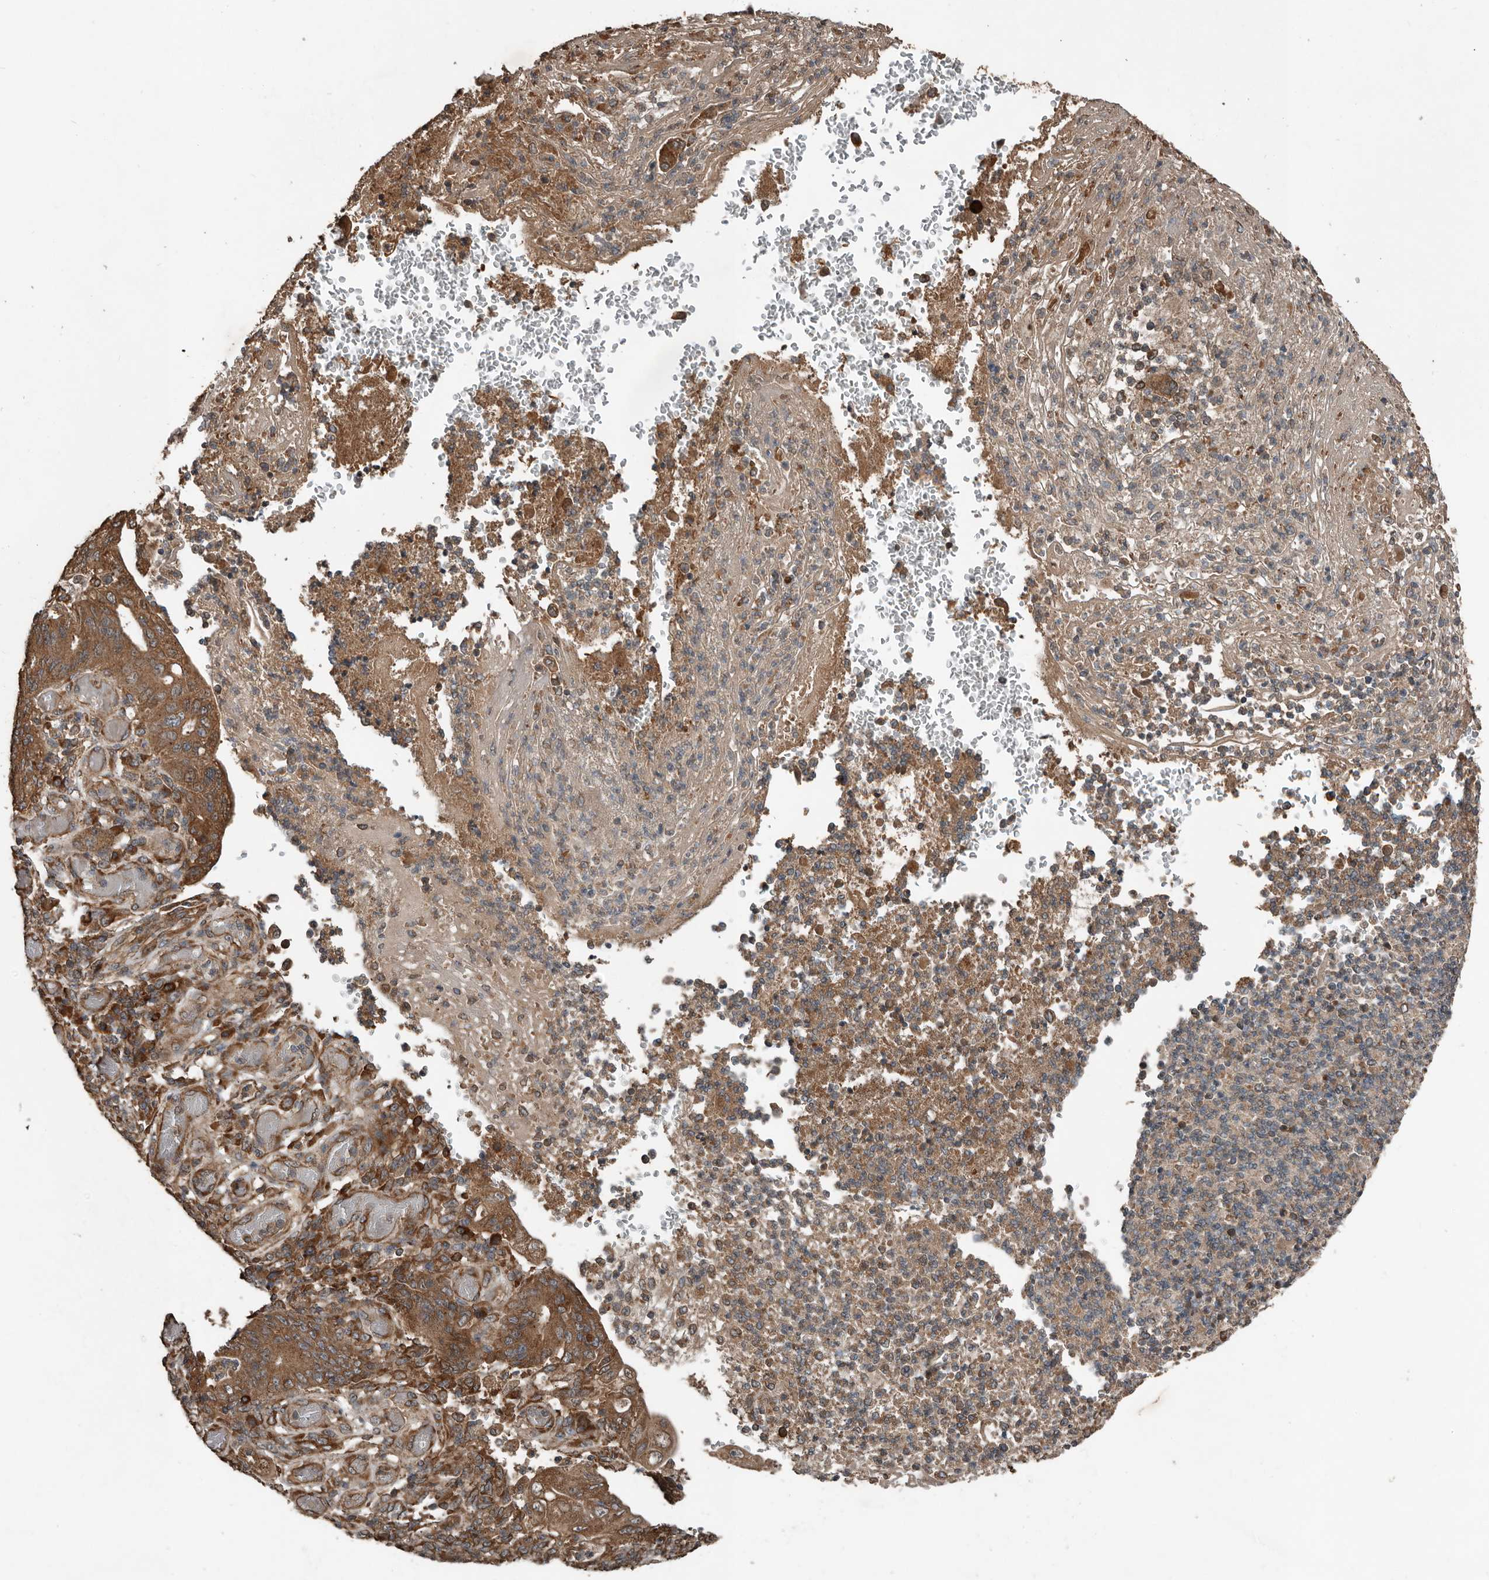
{"staining": {"intensity": "moderate", "quantity": ">75%", "location": "cytoplasmic/membranous"}, "tissue": "stomach cancer", "cell_type": "Tumor cells", "image_type": "cancer", "snomed": [{"axis": "morphology", "description": "Adenocarcinoma, NOS"}, {"axis": "topography", "description": "Stomach"}], "caption": "DAB (3,3'-diaminobenzidine) immunohistochemical staining of human adenocarcinoma (stomach) displays moderate cytoplasmic/membranous protein positivity in about >75% of tumor cells.", "gene": "RNF207", "patient": {"sex": "female", "age": 73}}